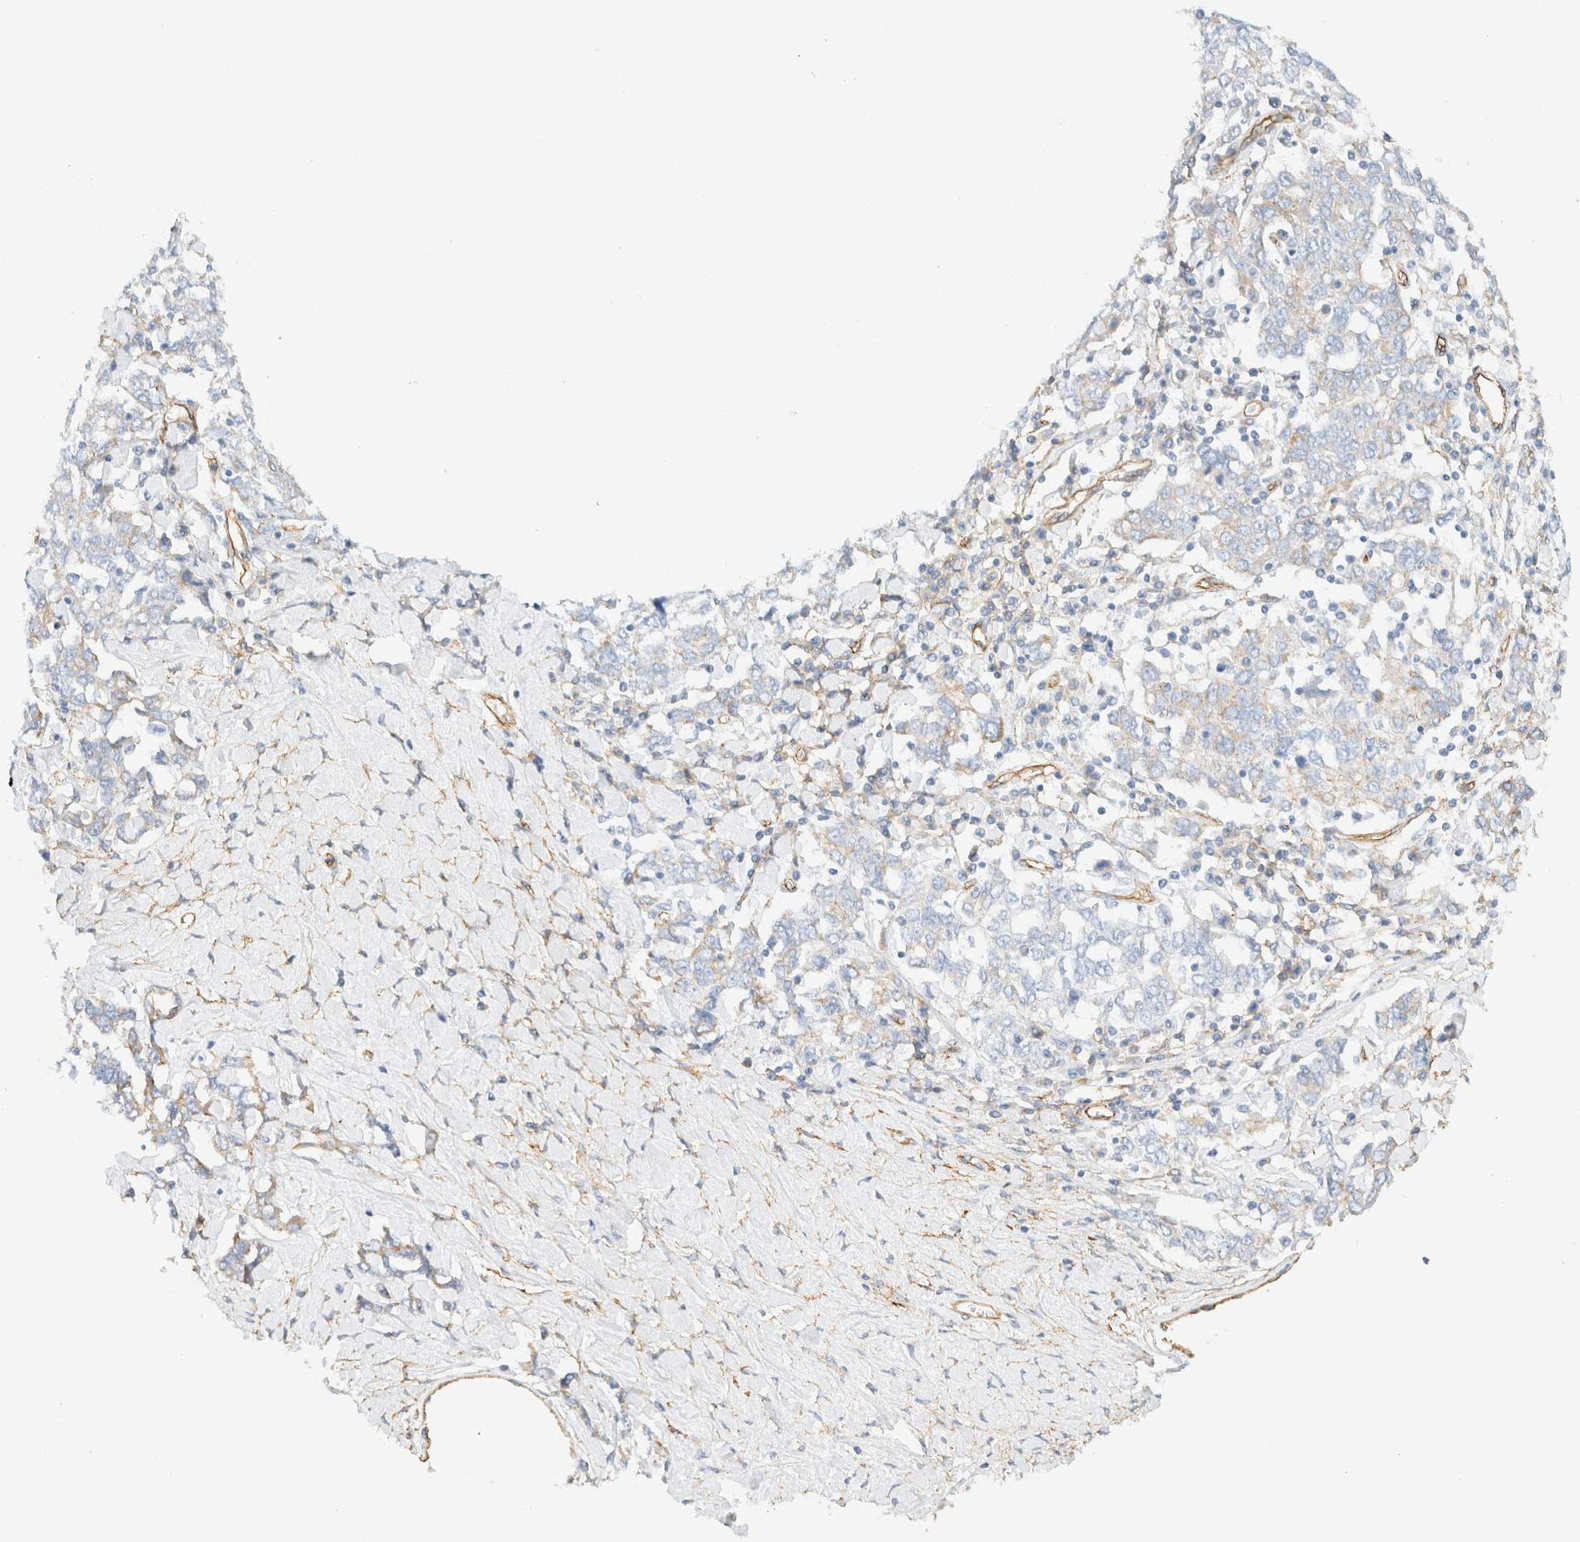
{"staining": {"intensity": "weak", "quantity": "<25%", "location": "cytoplasmic/membranous"}, "tissue": "ovarian cancer", "cell_type": "Tumor cells", "image_type": "cancer", "snomed": [{"axis": "morphology", "description": "Carcinoma, endometroid"}, {"axis": "topography", "description": "Ovary"}], "caption": "Immunohistochemical staining of endometroid carcinoma (ovarian) displays no significant expression in tumor cells. The staining was performed using DAB (3,3'-diaminobenzidine) to visualize the protein expression in brown, while the nuclei were stained in blue with hematoxylin (Magnification: 20x).", "gene": "CYB5R4", "patient": {"sex": "female", "age": 62}}